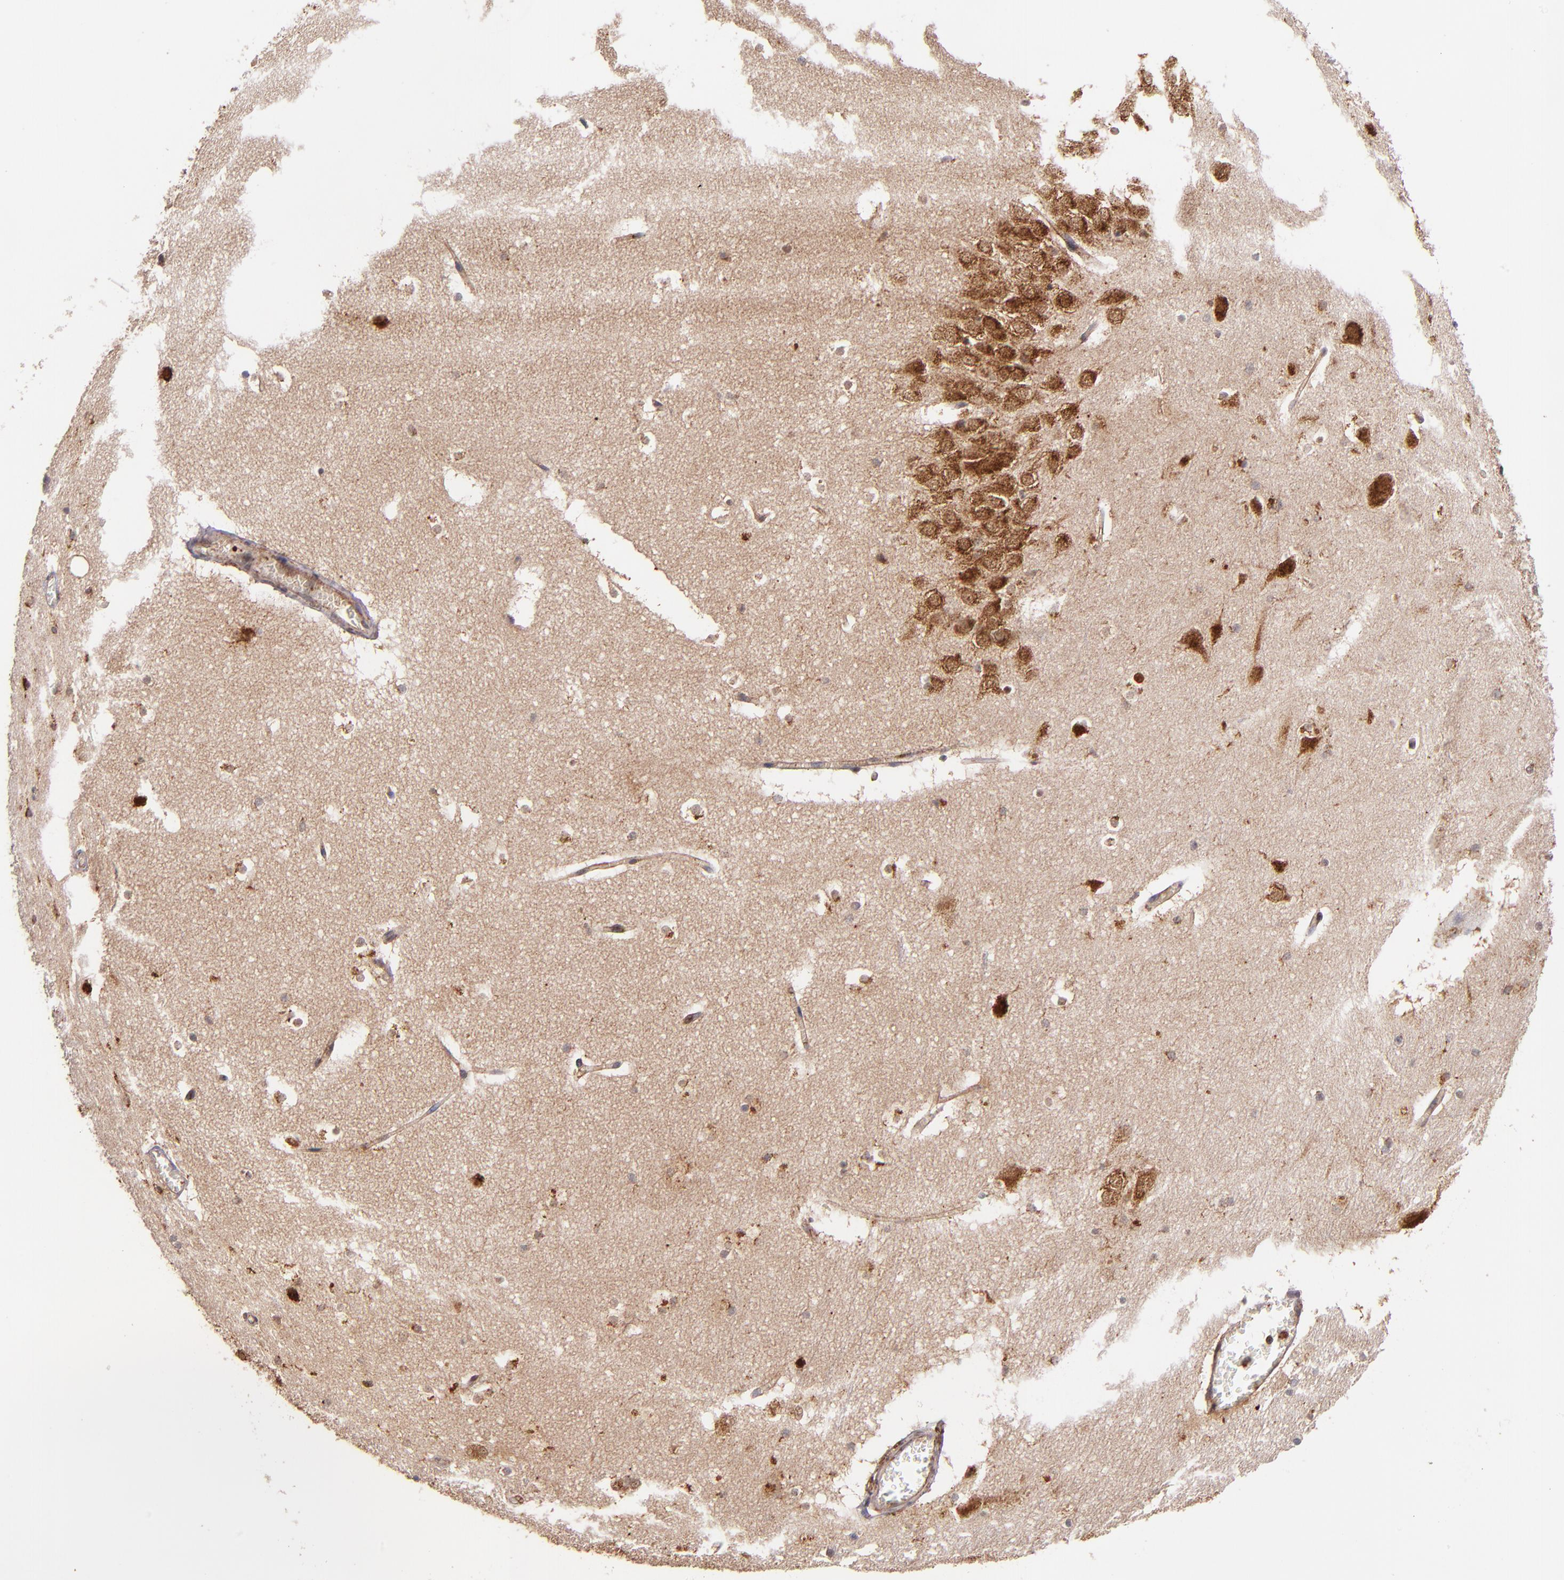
{"staining": {"intensity": "moderate", "quantity": "25%-75%", "location": "cytoplasmic/membranous"}, "tissue": "hippocampus", "cell_type": "Glial cells", "image_type": "normal", "snomed": [{"axis": "morphology", "description": "Normal tissue, NOS"}, {"axis": "topography", "description": "Hippocampus"}], "caption": "Immunohistochemical staining of unremarkable human hippocampus reveals medium levels of moderate cytoplasmic/membranous expression in about 25%-75% of glial cells.", "gene": "STX8", "patient": {"sex": "male", "age": 45}}